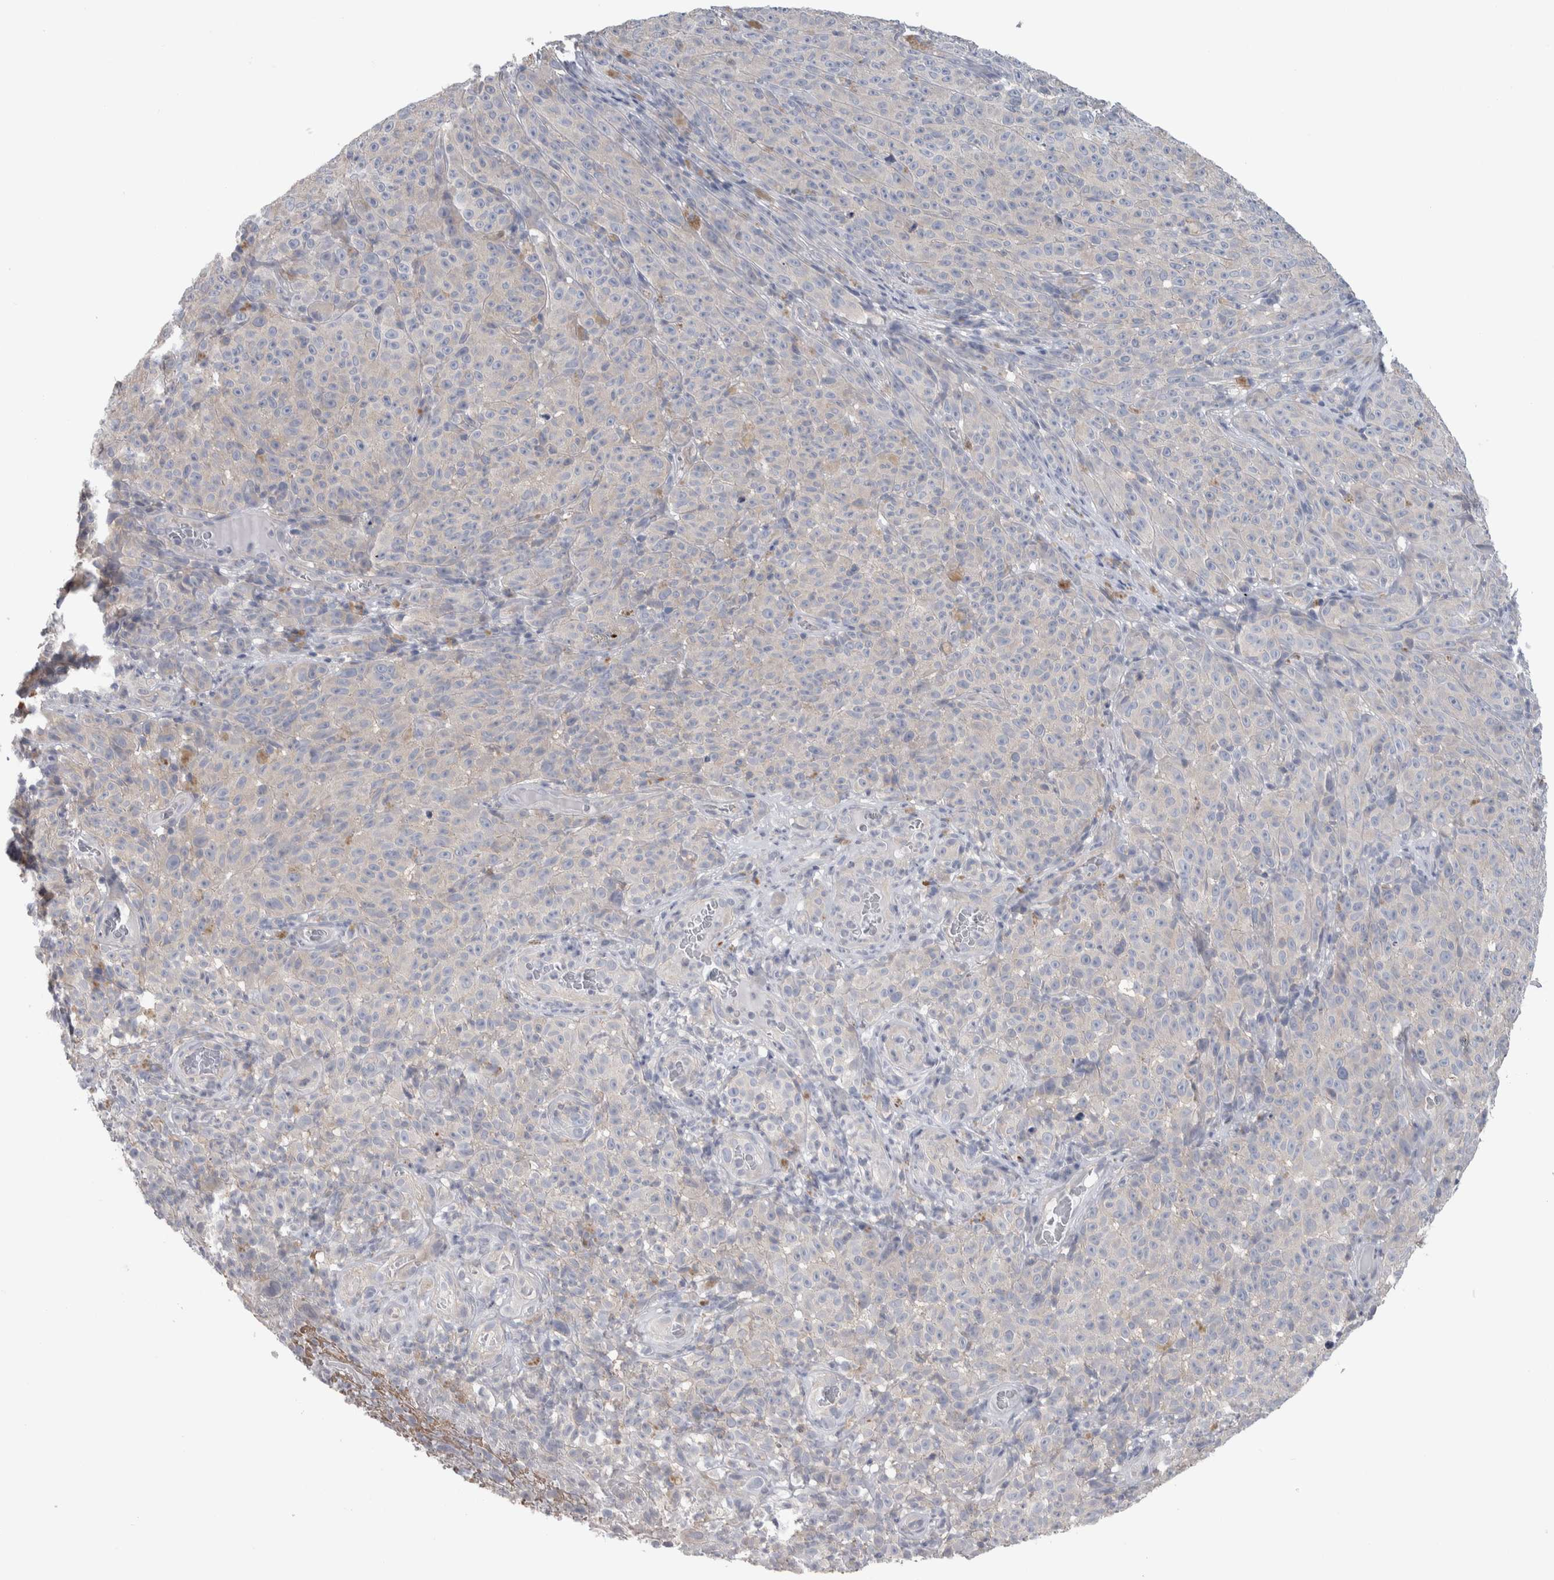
{"staining": {"intensity": "negative", "quantity": "none", "location": "none"}, "tissue": "melanoma", "cell_type": "Tumor cells", "image_type": "cancer", "snomed": [{"axis": "morphology", "description": "Malignant melanoma, NOS"}, {"axis": "topography", "description": "Skin"}], "caption": "Immunohistochemical staining of human malignant melanoma displays no significant positivity in tumor cells. (Stains: DAB immunohistochemistry (IHC) with hematoxylin counter stain, Microscopy: brightfield microscopy at high magnification).", "gene": "GPHN", "patient": {"sex": "female", "age": 82}}